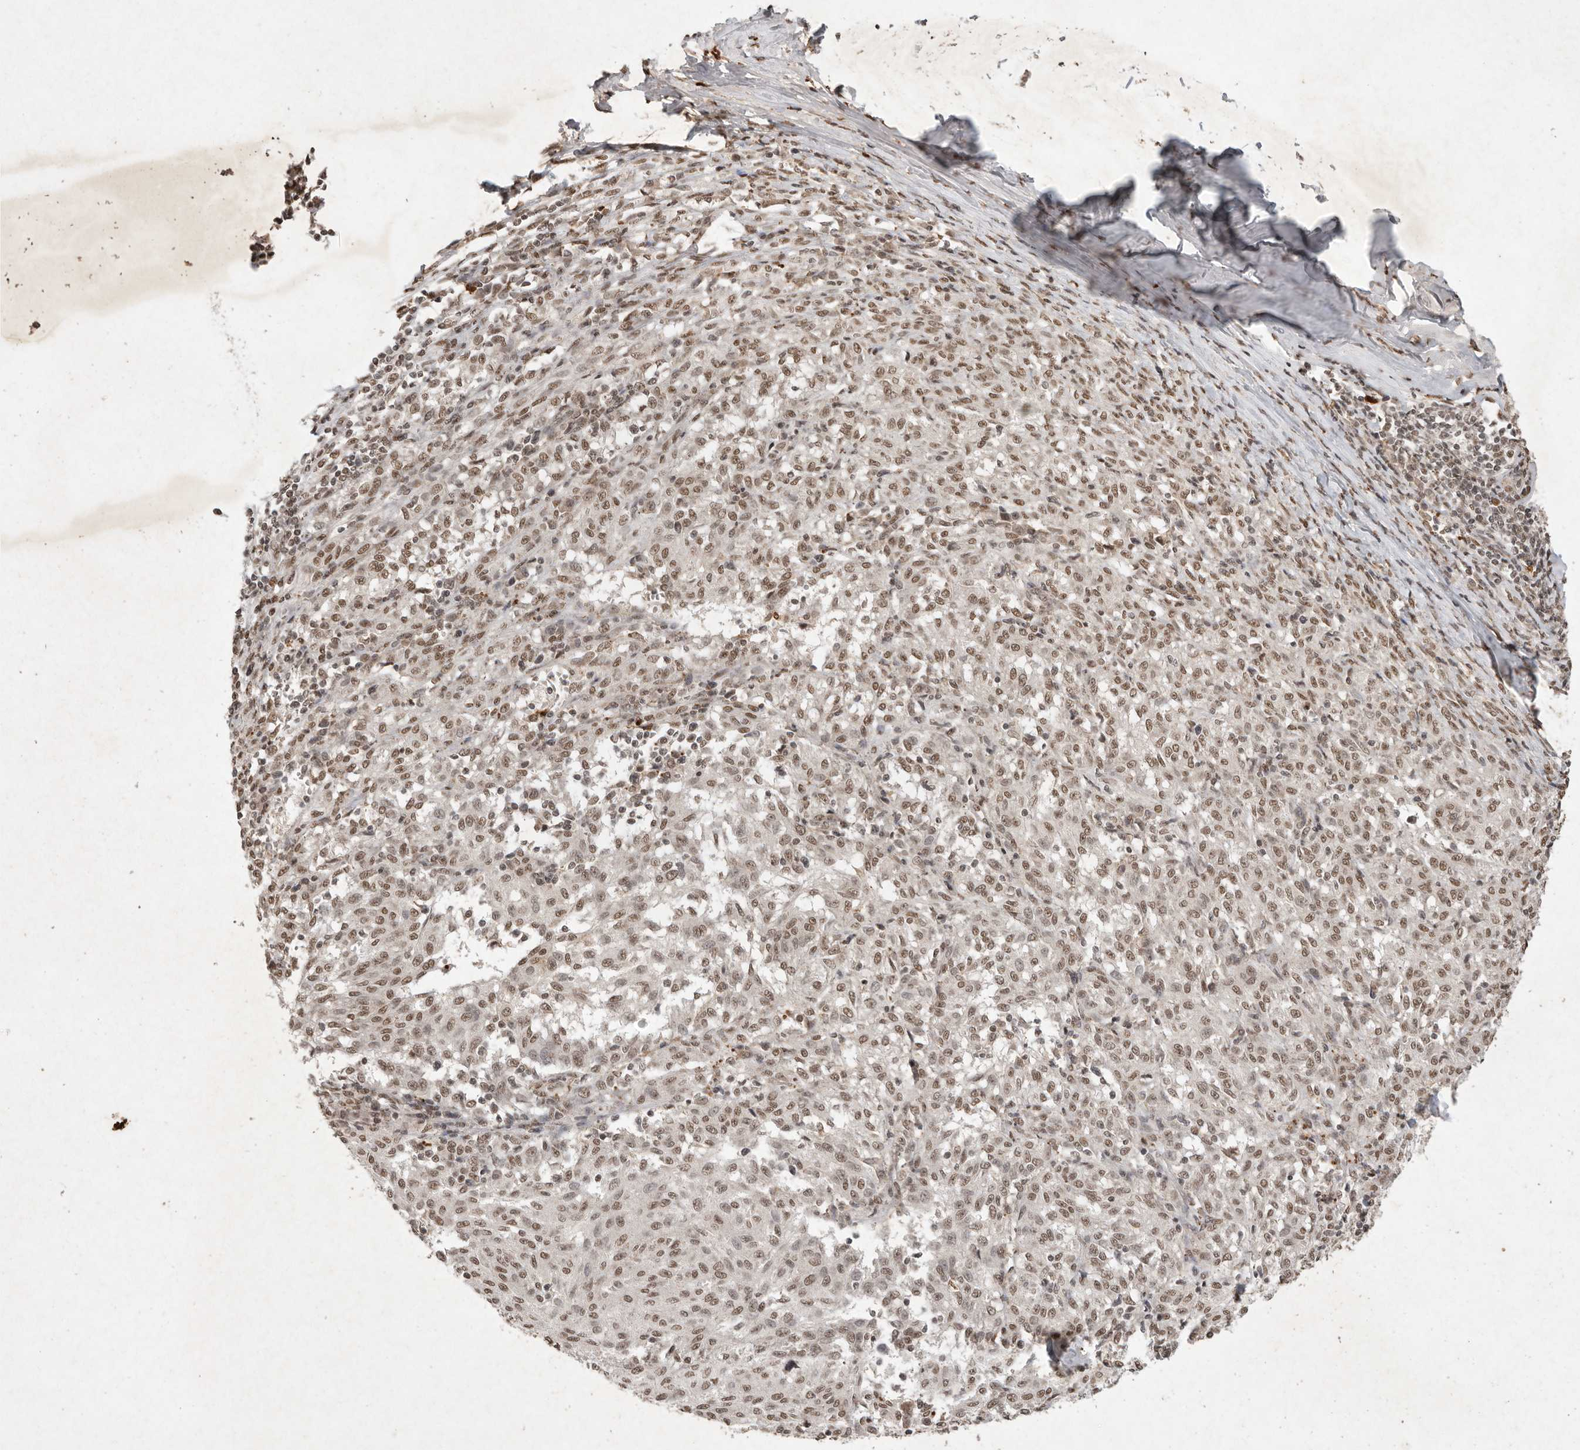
{"staining": {"intensity": "moderate", "quantity": ">75%", "location": "nuclear"}, "tissue": "melanoma", "cell_type": "Tumor cells", "image_type": "cancer", "snomed": [{"axis": "morphology", "description": "Malignant melanoma, NOS"}, {"axis": "topography", "description": "Skin"}], "caption": "This is an image of immunohistochemistry staining of melanoma, which shows moderate staining in the nuclear of tumor cells.", "gene": "NKX3-2", "patient": {"sex": "female", "age": 72}}